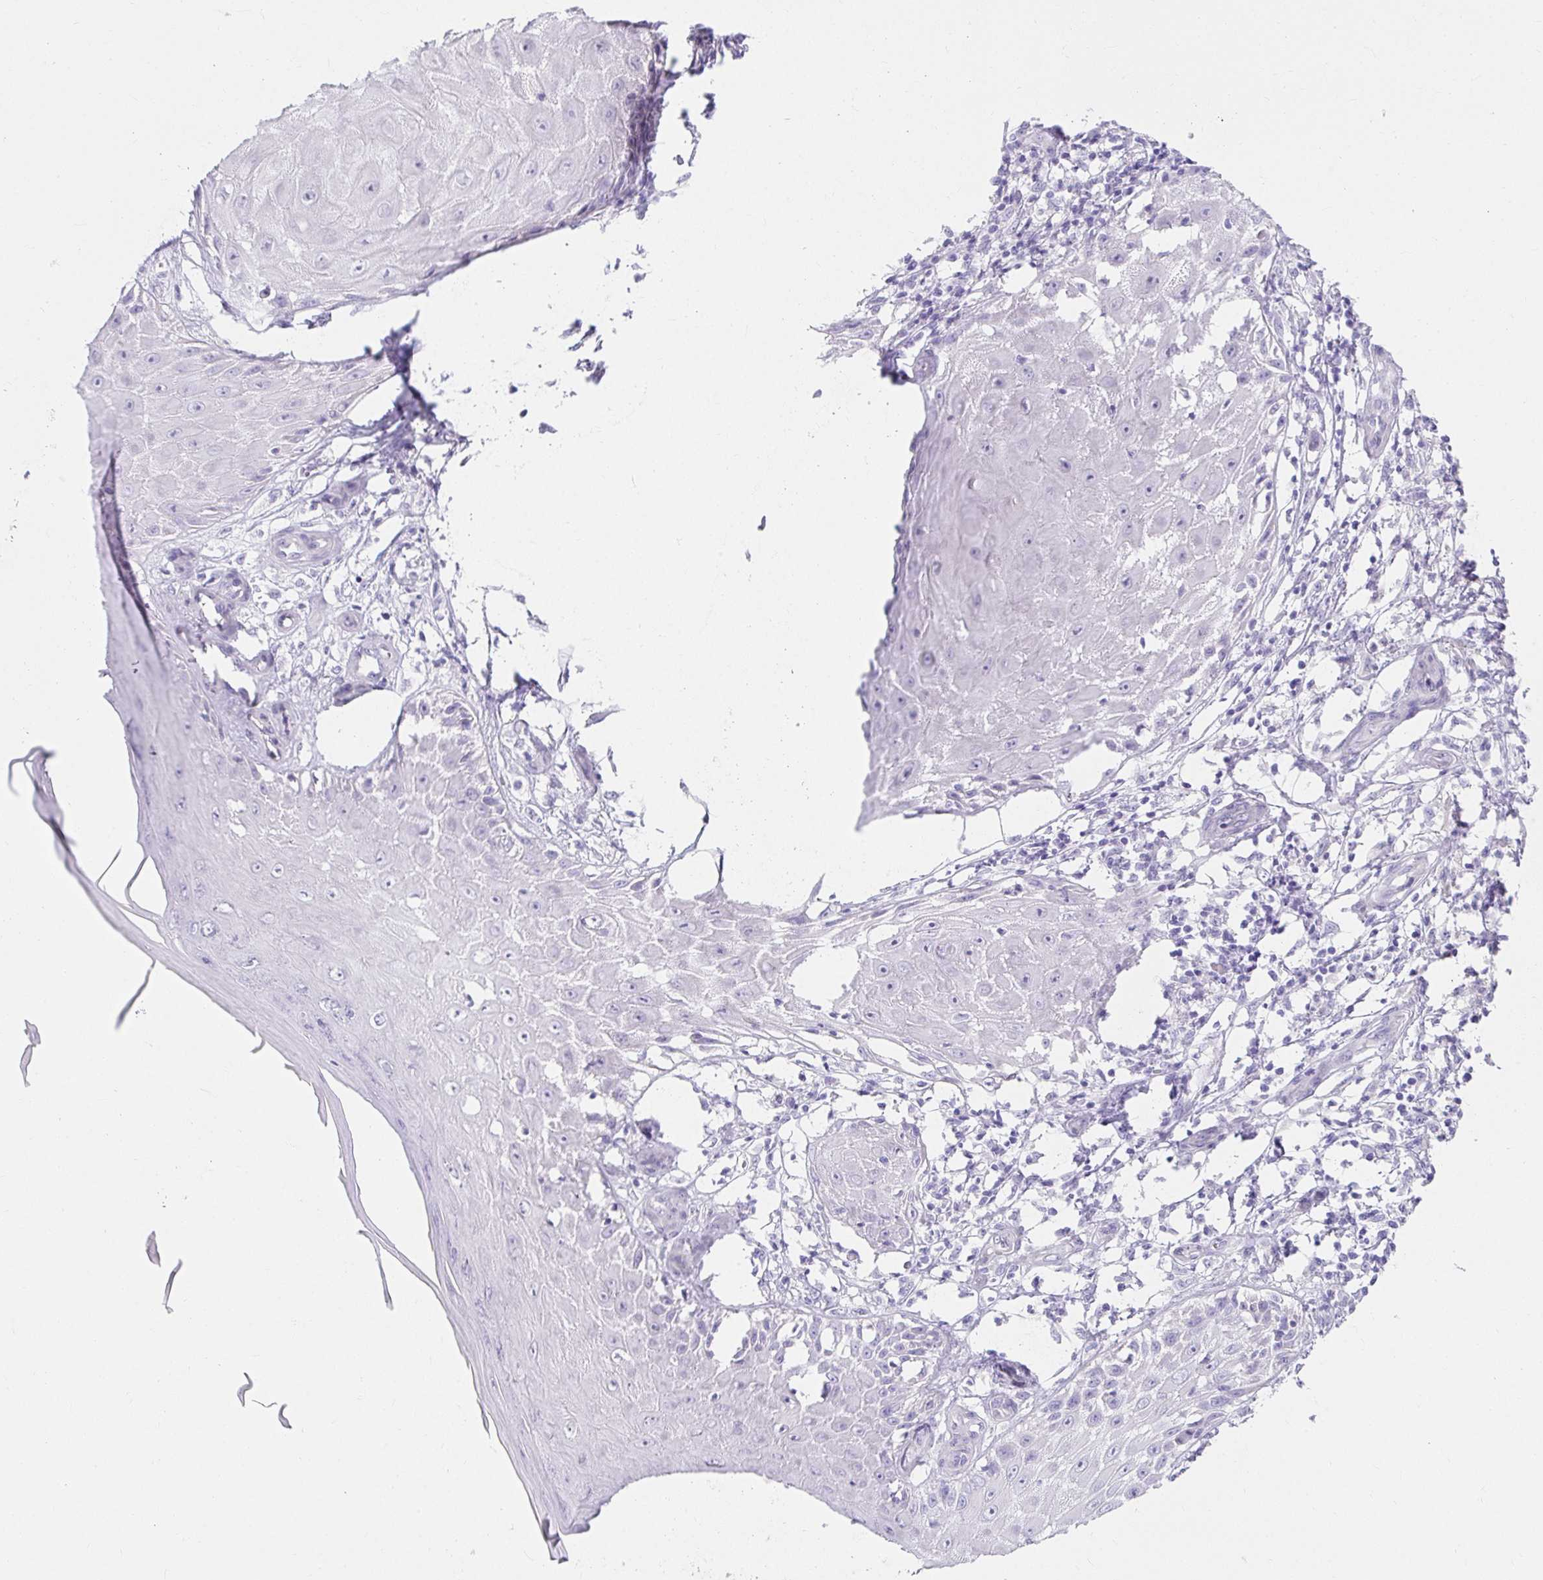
{"staining": {"intensity": "negative", "quantity": "none", "location": "none"}, "tissue": "skin cancer", "cell_type": "Tumor cells", "image_type": "cancer", "snomed": [{"axis": "morphology", "description": "Squamous cell carcinoma, NOS"}, {"axis": "topography", "description": "Skin"}], "caption": "Tumor cells are negative for brown protein staining in skin cancer. (DAB (3,3'-diaminobenzidine) immunohistochemistry with hematoxylin counter stain).", "gene": "VGLL1", "patient": {"sex": "female", "age": 77}}